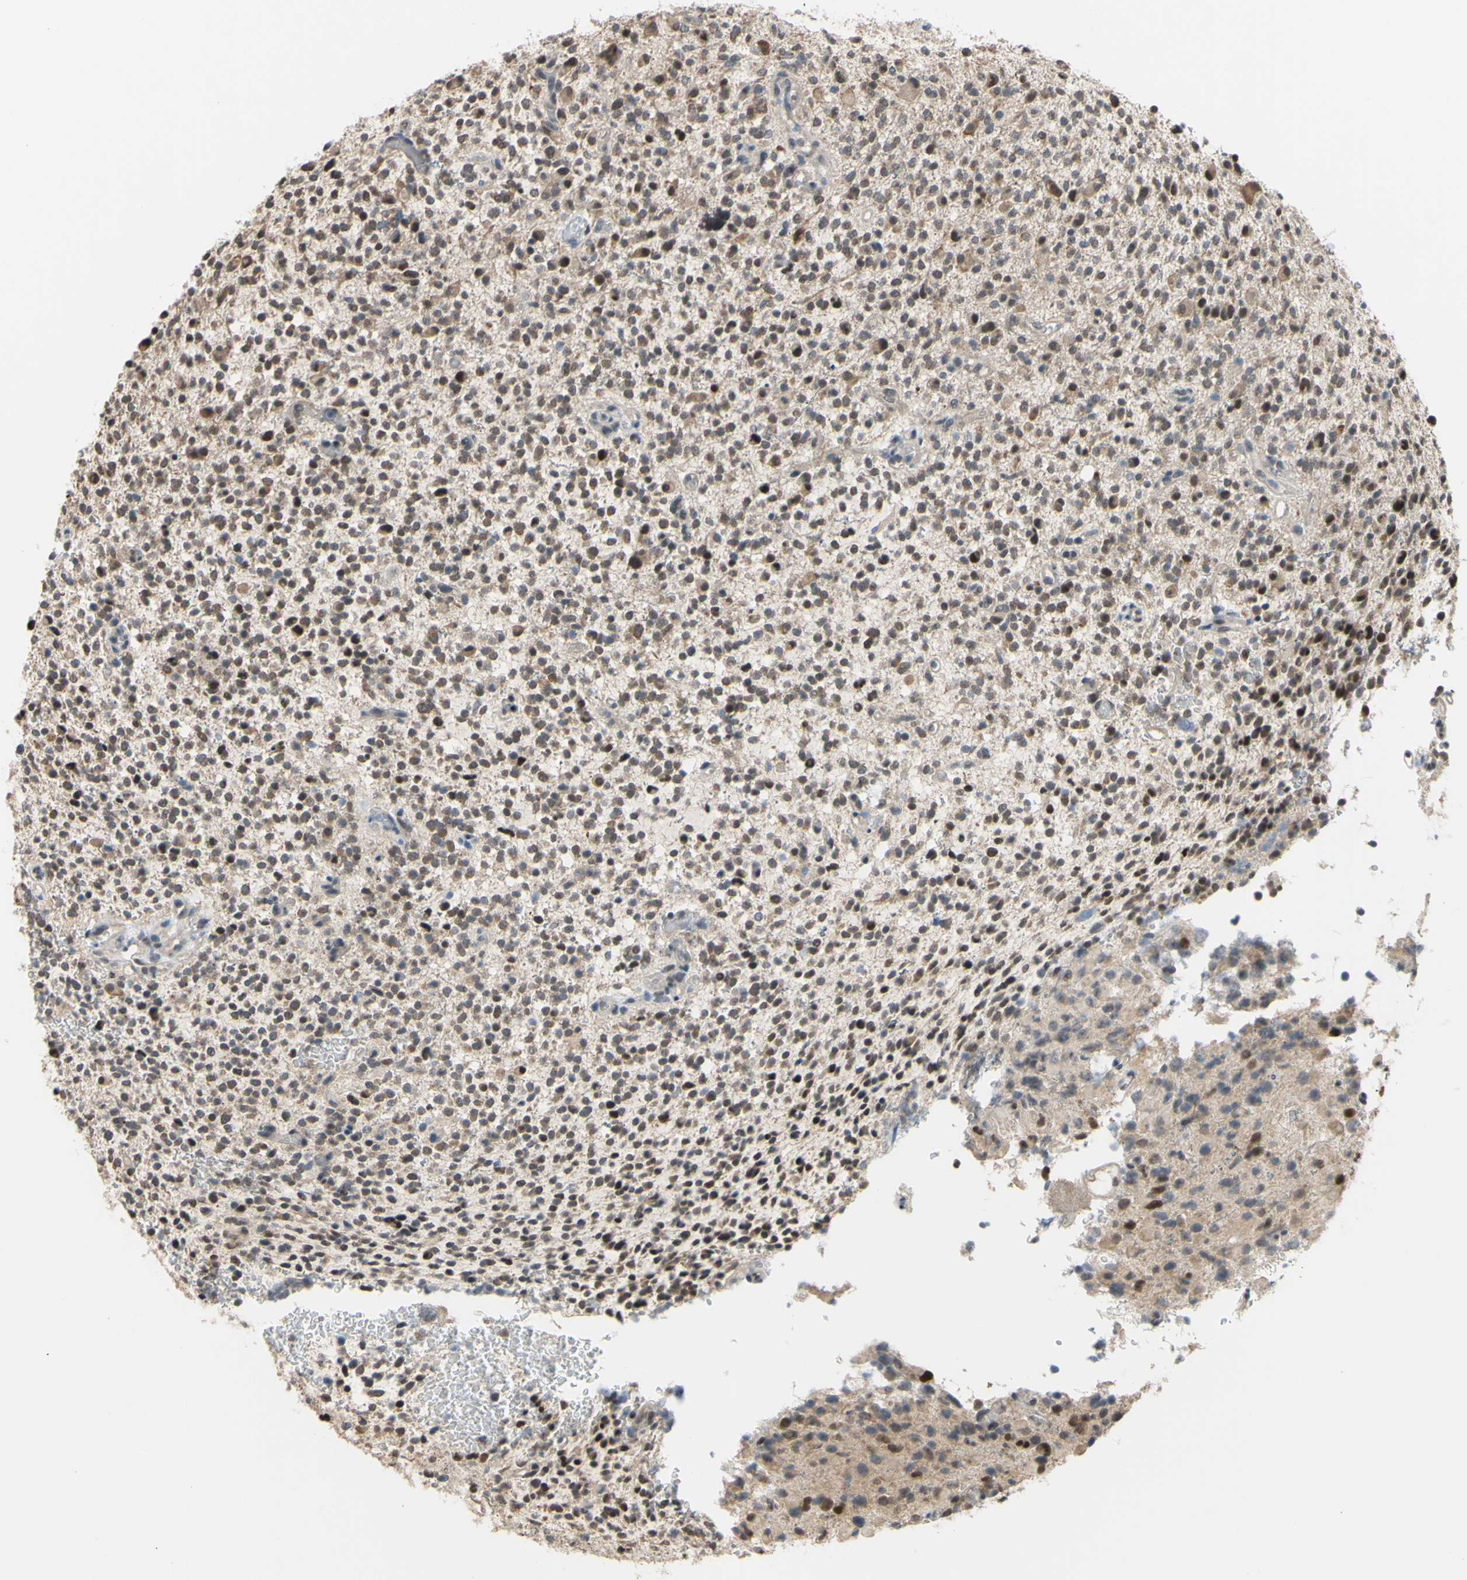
{"staining": {"intensity": "moderate", "quantity": ">75%", "location": "cytoplasmic/membranous,nuclear"}, "tissue": "glioma", "cell_type": "Tumor cells", "image_type": "cancer", "snomed": [{"axis": "morphology", "description": "Glioma, malignant, High grade"}, {"axis": "topography", "description": "Brain"}], "caption": "IHC histopathology image of human glioma stained for a protein (brown), which reveals medium levels of moderate cytoplasmic/membranous and nuclear expression in approximately >75% of tumor cells.", "gene": "SP4", "patient": {"sex": "male", "age": 48}}